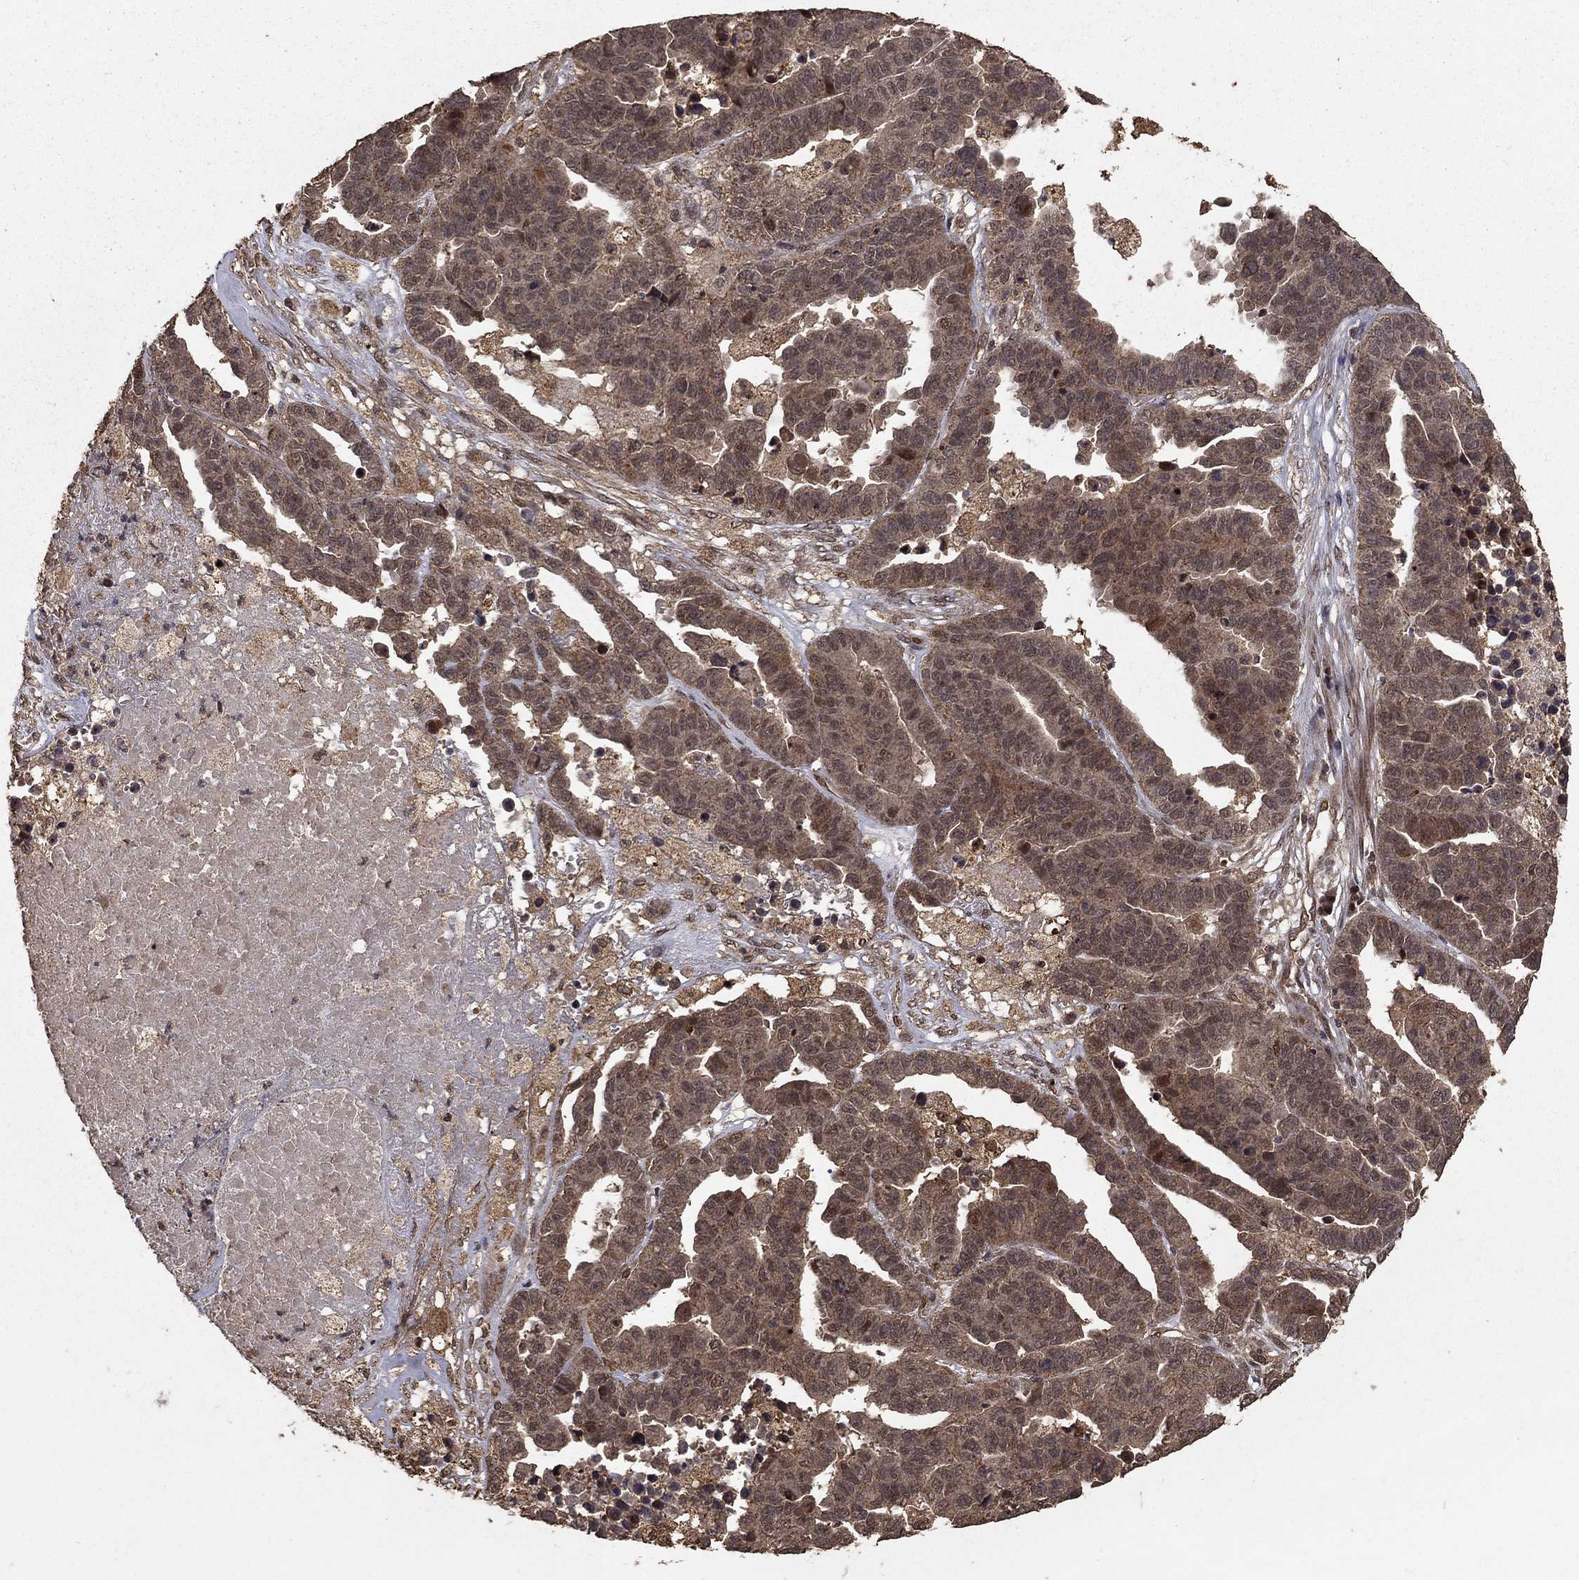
{"staining": {"intensity": "weak", "quantity": ">75%", "location": "cytoplasmic/membranous"}, "tissue": "ovarian cancer", "cell_type": "Tumor cells", "image_type": "cancer", "snomed": [{"axis": "morphology", "description": "Cystadenocarcinoma, serous, NOS"}, {"axis": "topography", "description": "Ovary"}], "caption": "Protein staining reveals weak cytoplasmic/membranous expression in approximately >75% of tumor cells in ovarian cancer.", "gene": "PRDM1", "patient": {"sex": "female", "age": 87}}